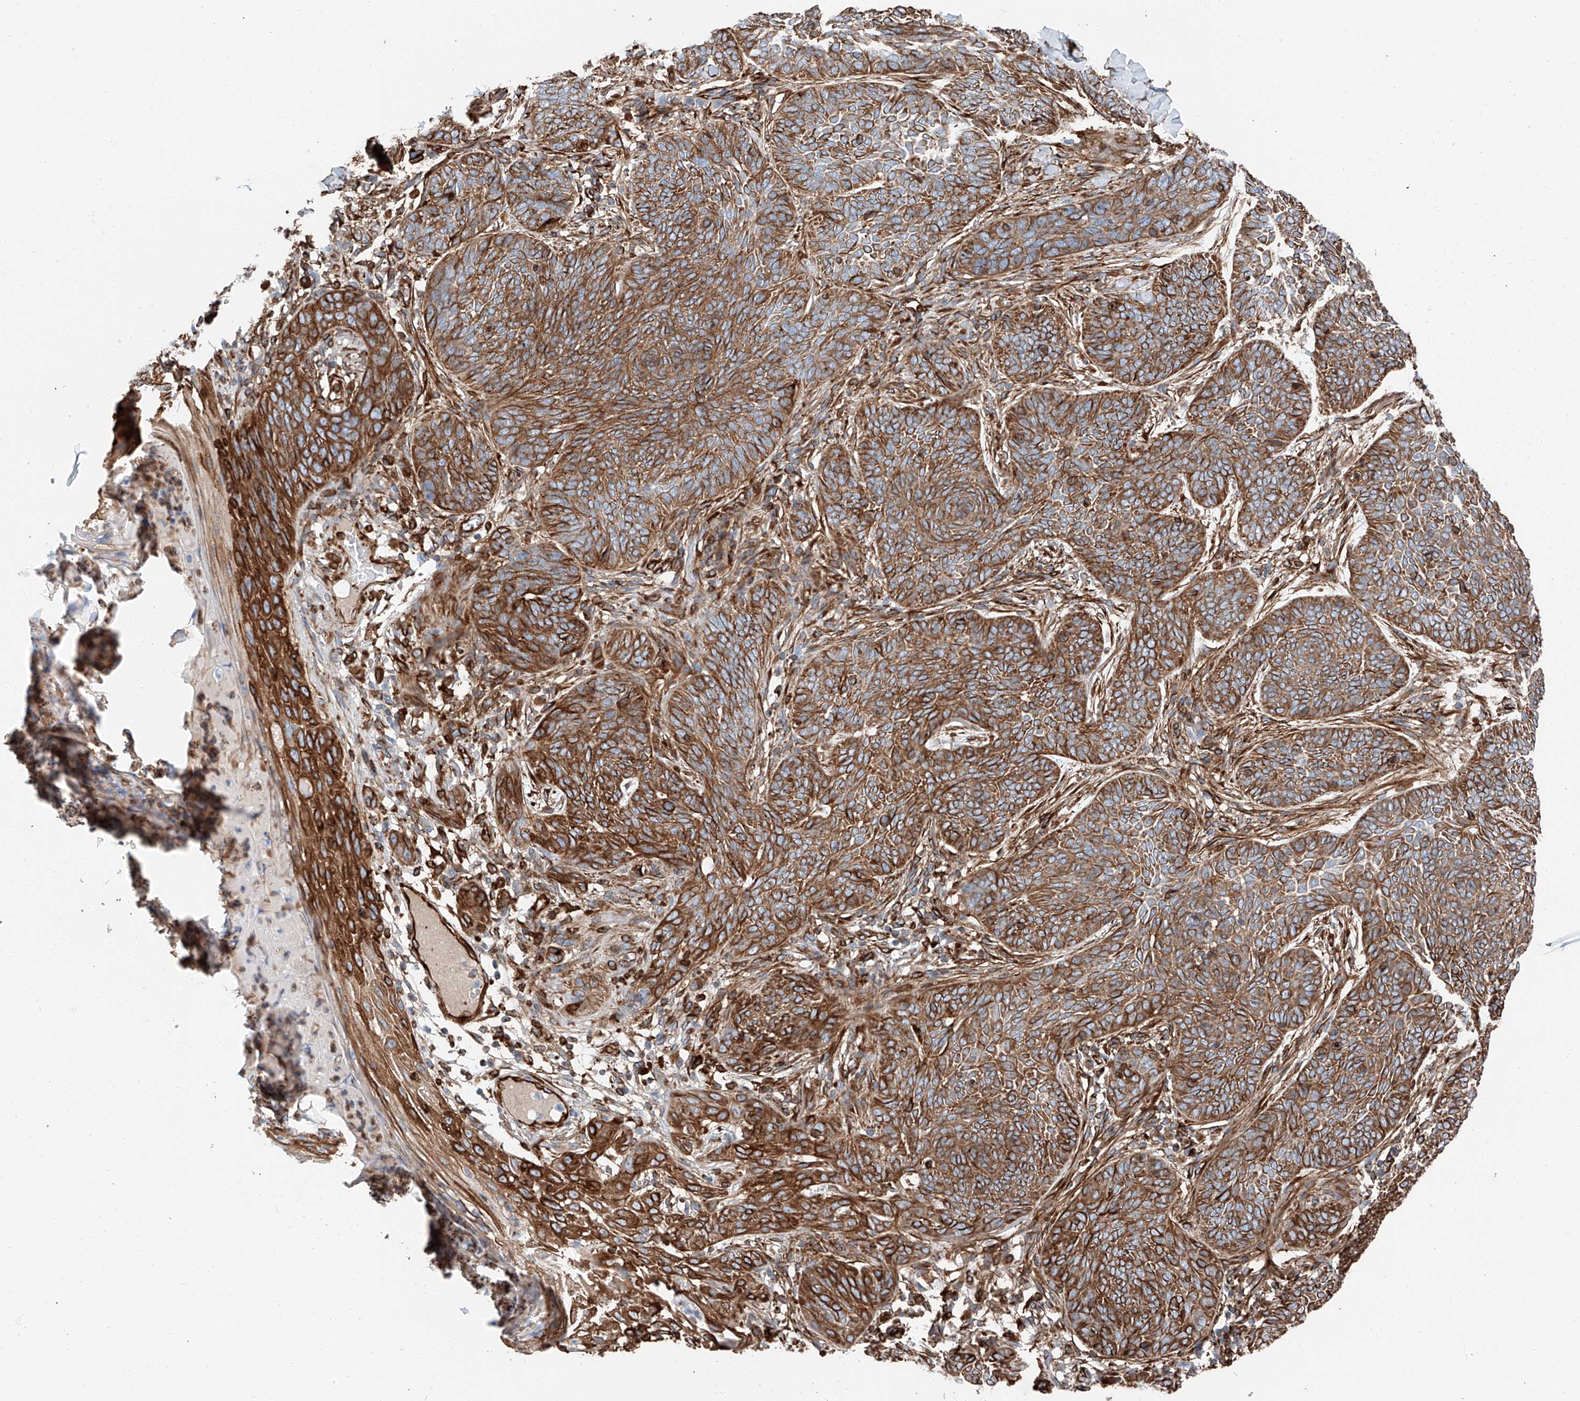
{"staining": {"intensity": "strong", "quantity": ">75%", "location": "cytoplasmic/membranous"}, "tissue": "skin cancer", "cell_type": "Tumor cells", "image_type": "cancer", "snomed": [{"axis": "morphology", "description": "Basal cell carcinoma"}, {"axis": "topography", "description": "Skin"}], "caption": "This image demonstrates skin basal cell carcinoma stained with IHC to label a protein in brown. The cytoplasmic/membranous of tumor cells show strong positivity for the protein. Nuclei are counter-stained blue.", "gene": "ZNF804A", "patient": {"sex": "male", "age": 85}}